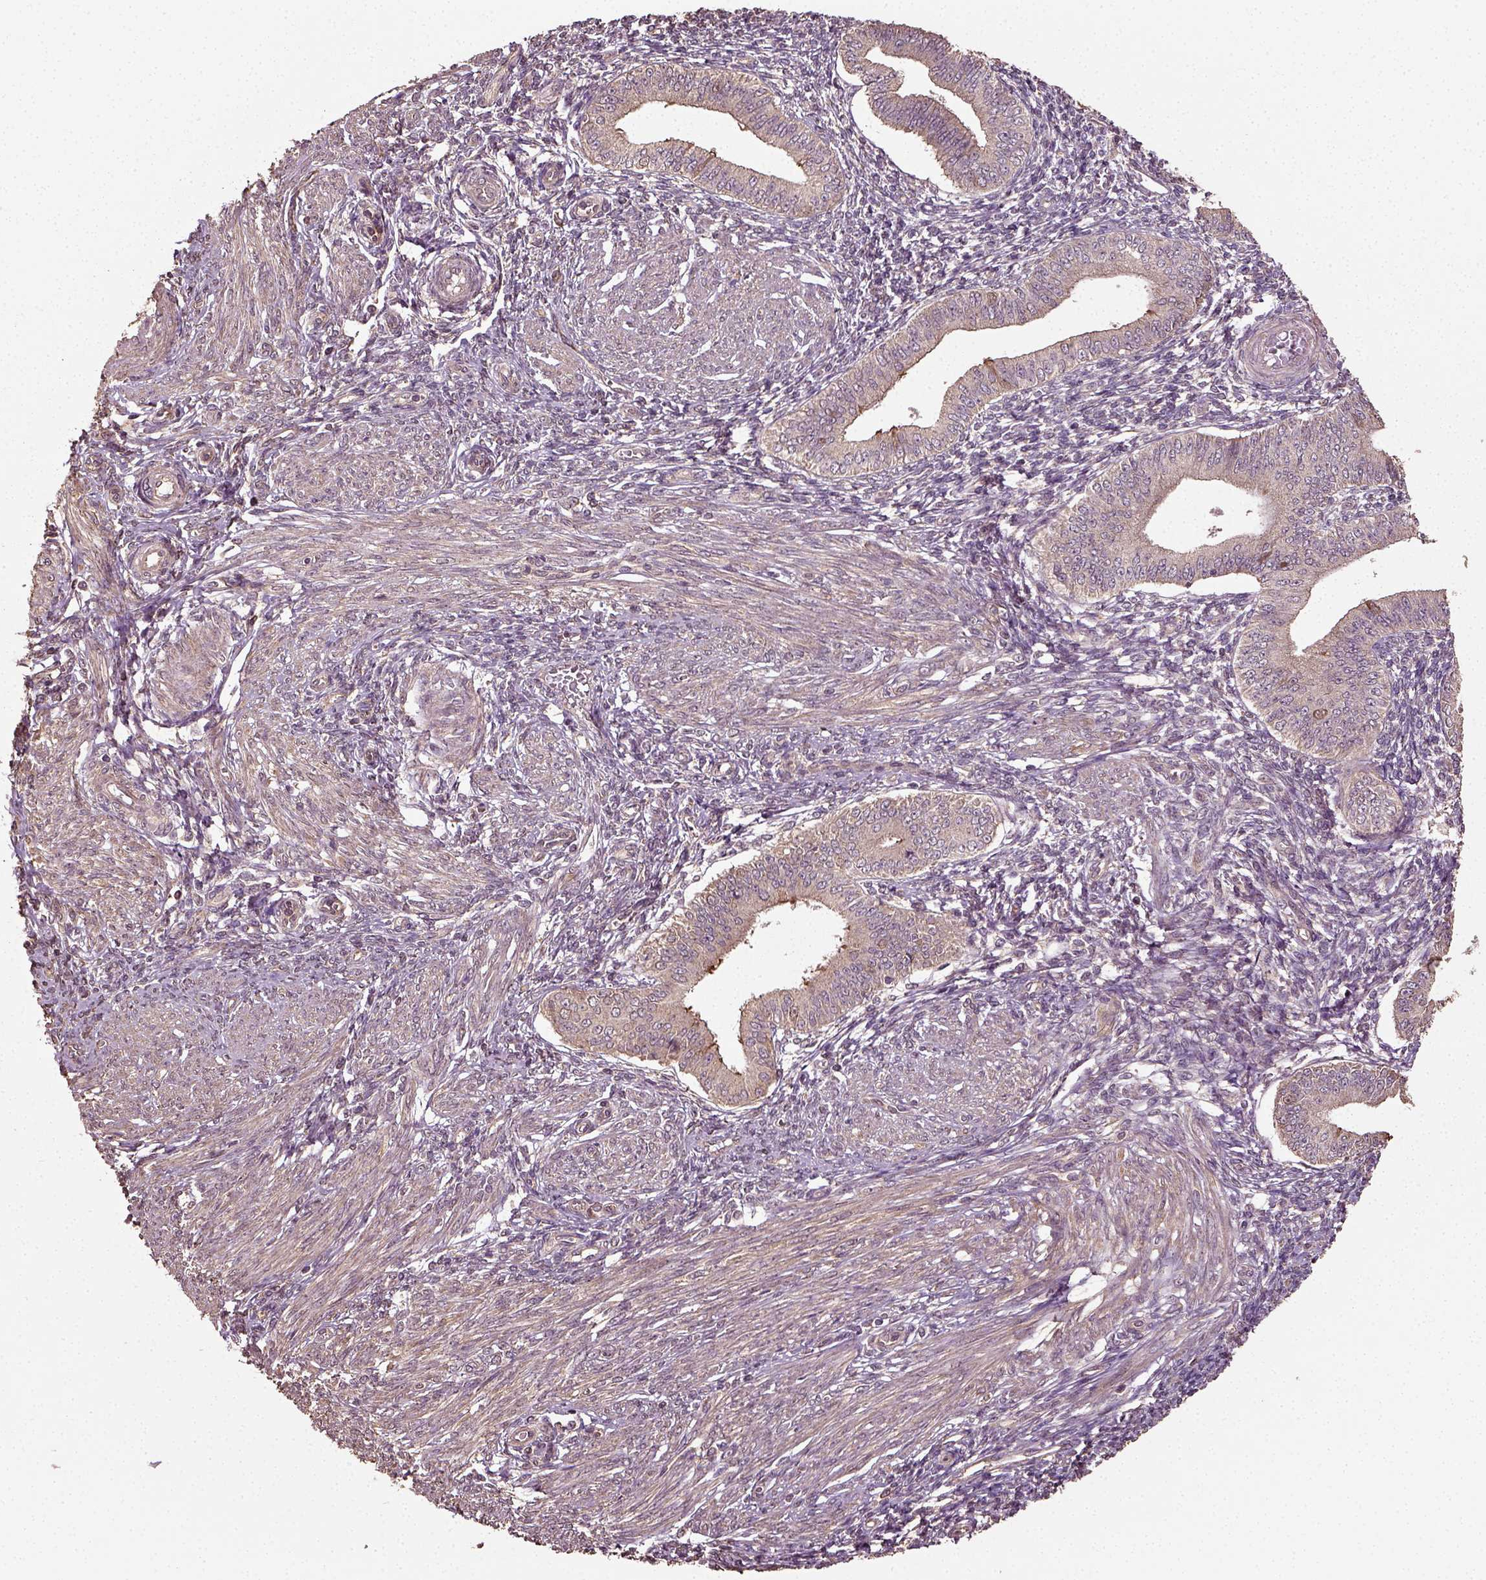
{"staining": {"intensity": "negative", "quantity": "none", "location": "none"}, "tissue": "endometrium", "cell_type": "Cells in endometrial stroma", "image_type": "normal", "snomed": [{"axis": "morphology", "description": "Normal tissue, NOS"}, {"axis": "topography", "description": "Endometrium"}], "caption": "A high-resolution histopathology image shows IHC staining of unremarkable endometrium, which demonstrates no significant expression in cells in endometrial stroma.", "gene": "ERV3", "patient": {"sex": "female", "age": 42}}